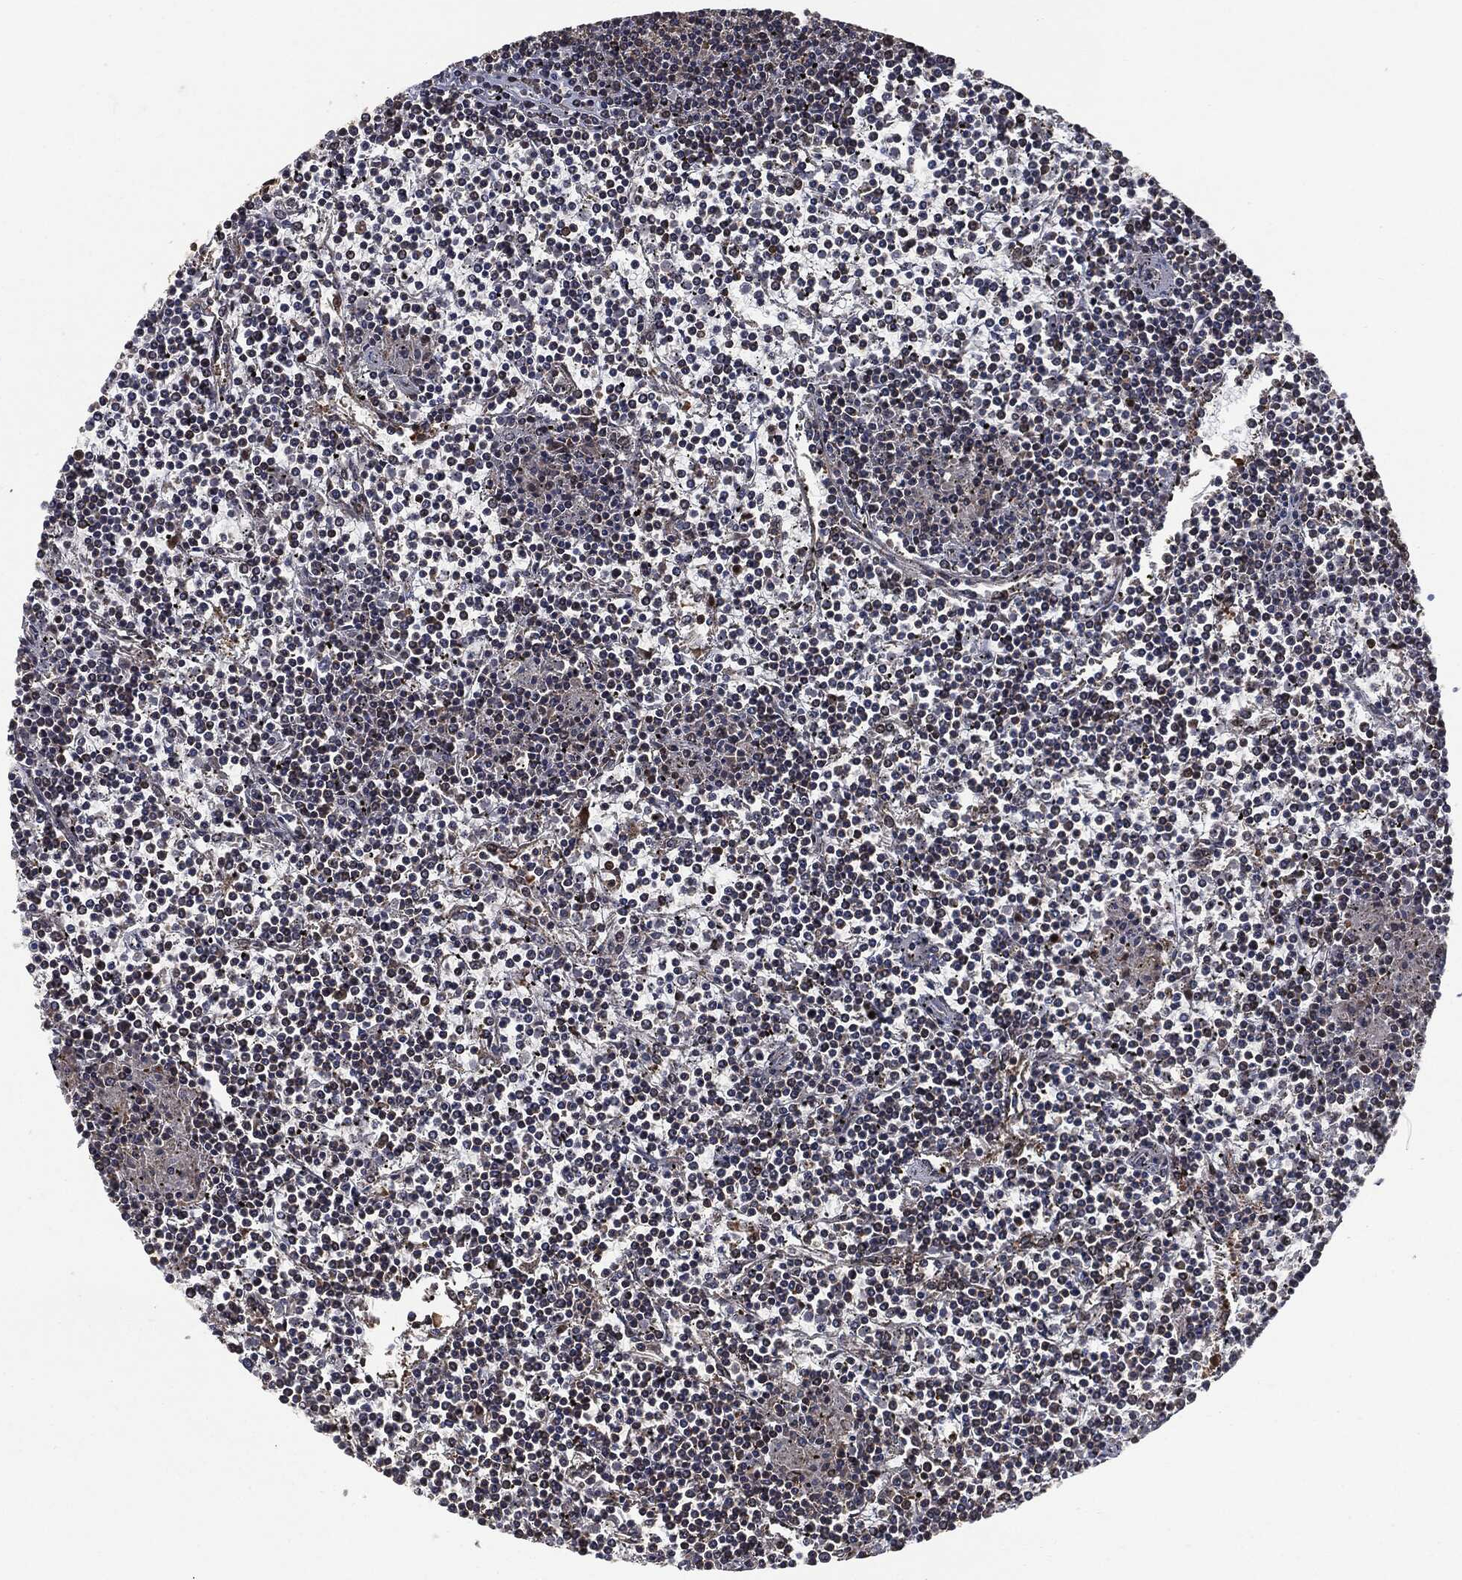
{"staining": {"intensity": "moderate", "quantity": "<25%", "location": "cytoplasmic/membranous"}, "tissue": "lymphoma", "cell_type": "Tumor cells", "image_type": "cancer", "snomed": [{"axis": "morphology", "description": "Malignant lymphoma, non-Hodgkin's type, Low grade"}, {"axis": "topography", "description": "Spleen"}], "caption": "Moderate cytoplasmic/membranous protein expression is identified in about <25% of tumor cells in lymphoma.", "gene": "PSMB10", "patient": {"sex": "female", "age": 19}}